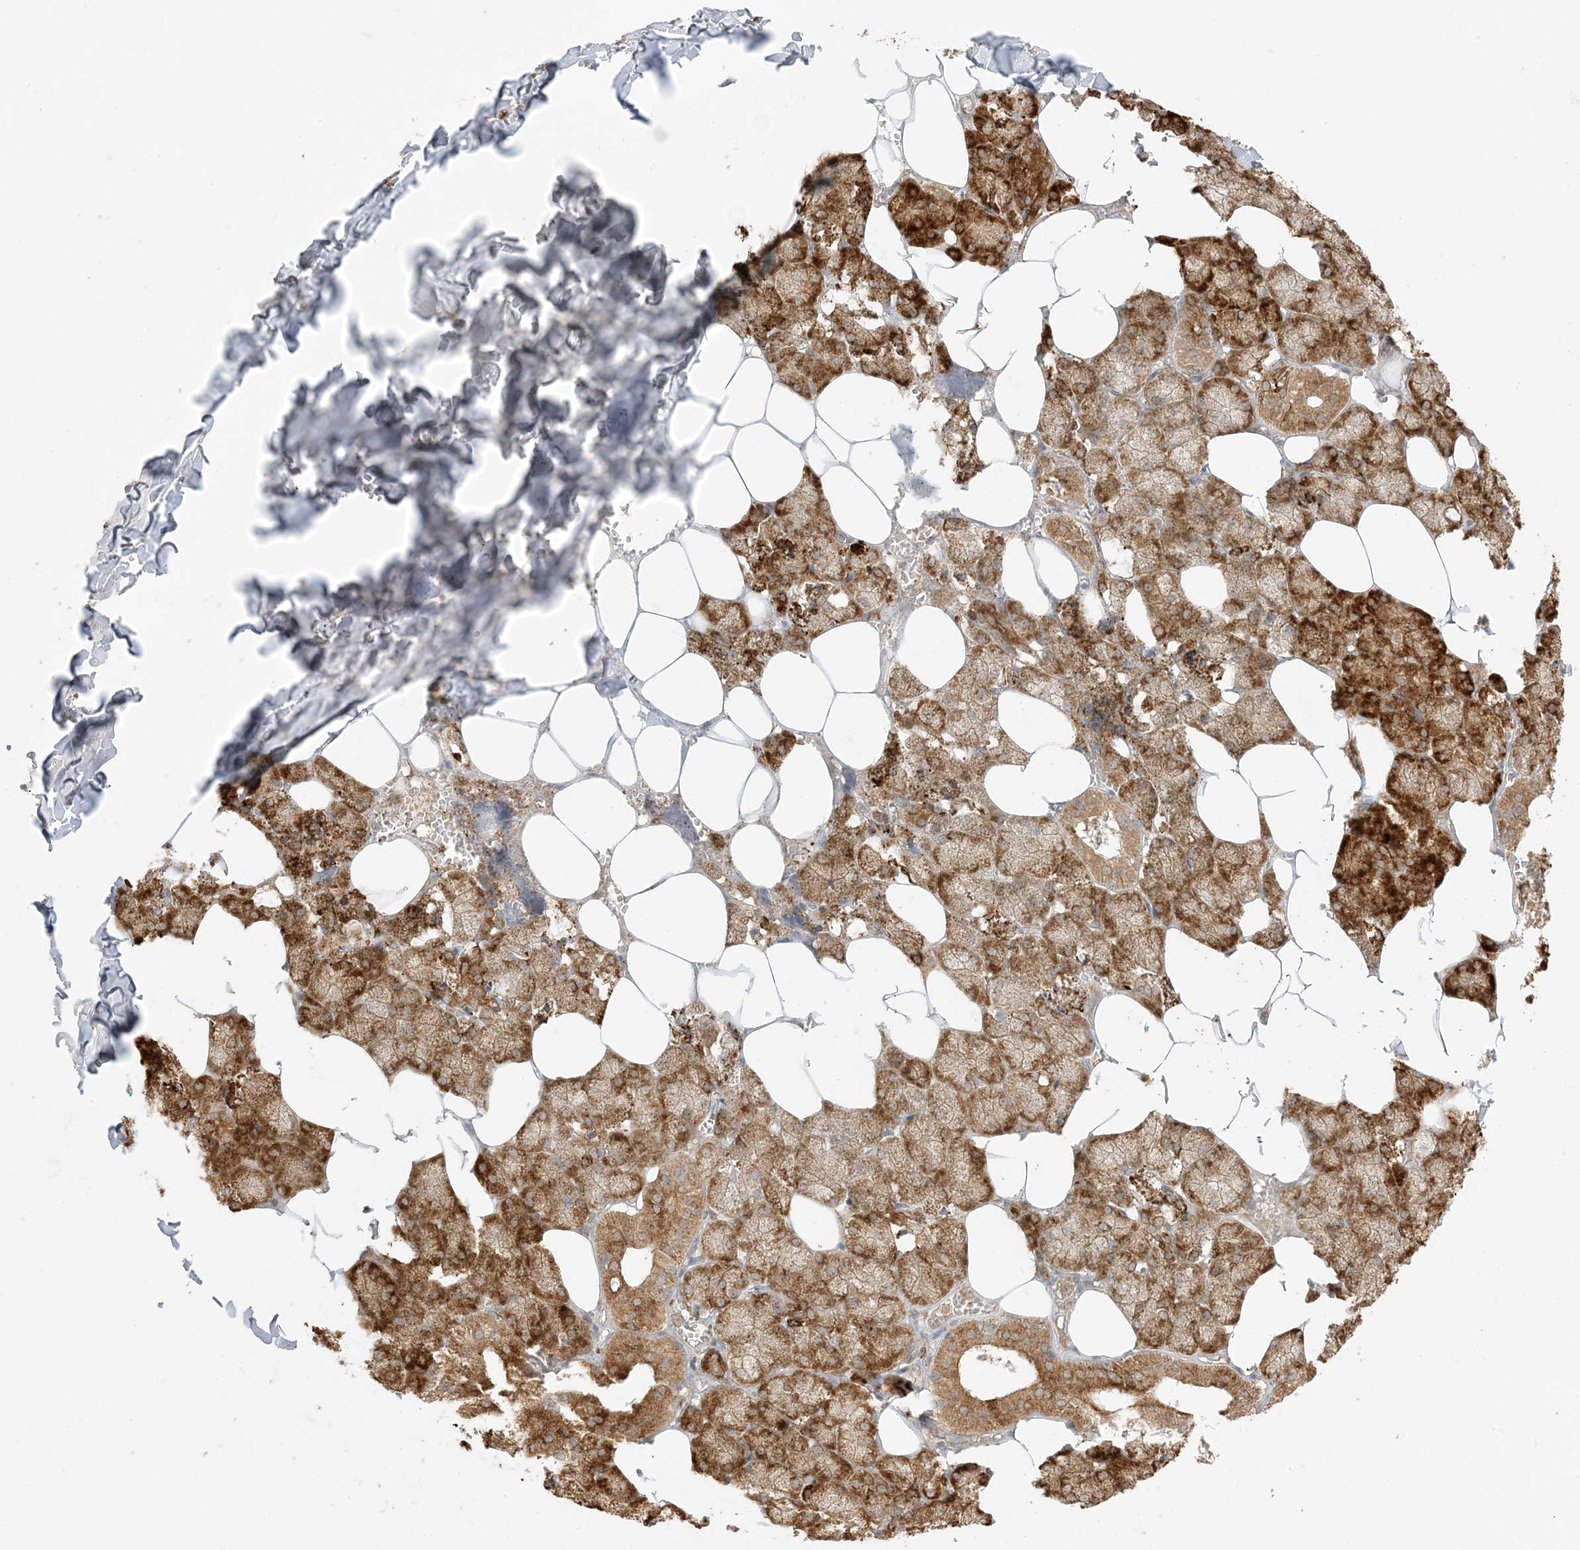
{"staining": {"intensity": "strong", "quantity": ">75%", "location": "cytoplasmic/membranous"}, "tissue": "salivary gland", "cell_type": "Glandular cells", "image_type": "normal", "snomed": [{"axis": "morphology", "description": "Normal tissue, NOS"}, {"axis": "topography", "description": "Salivary gland"}], "caption": "DAB immunohistochemical staining of unremarkable salivary gland demonstrates strong cytoplasmic/membranous protein positivity in about >75% of glandular cells.", "gene": "ODC1", "patient": {"sex": "male", "age": 62}}